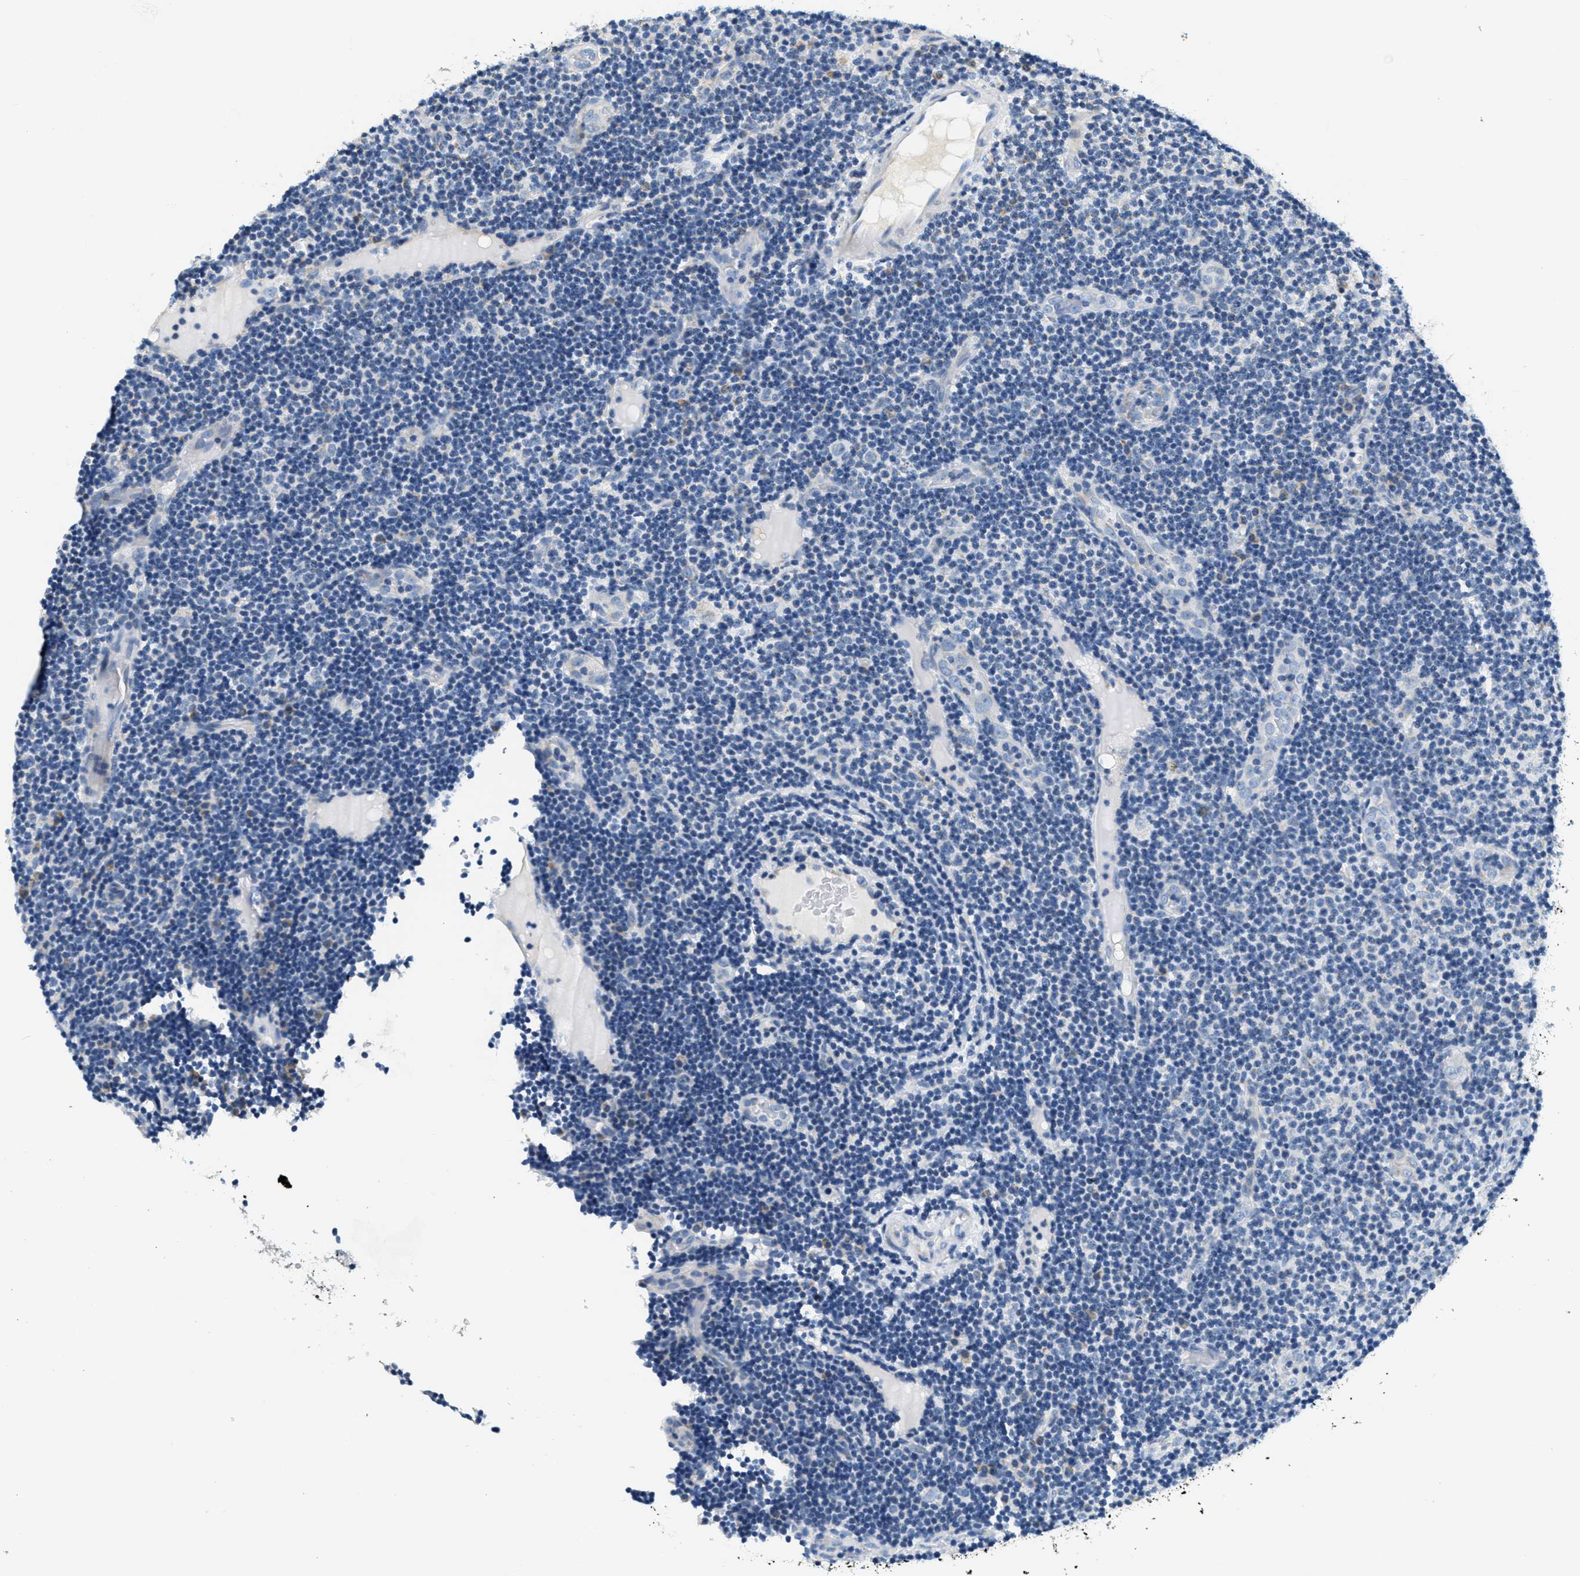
{"staining": {"intensity": "negative", "quantity": "none", "location": "none"}, "tissue": "lymphoma", "cell_type": "Tumor cells", "image_type": "cancer", "snomed": [{"axis": "morphology", "description": "Malignant lymphoma, non-Hodgkin's type, Low grade"}, {"axis": "topography", "description": "Lymph node"}], "caption": "Immunohistochemical staining of human lymphoma demonstrates no significant staining in tumor cells.", "gene": "CA4", "patient": {"sex": "male", "age": 83}}